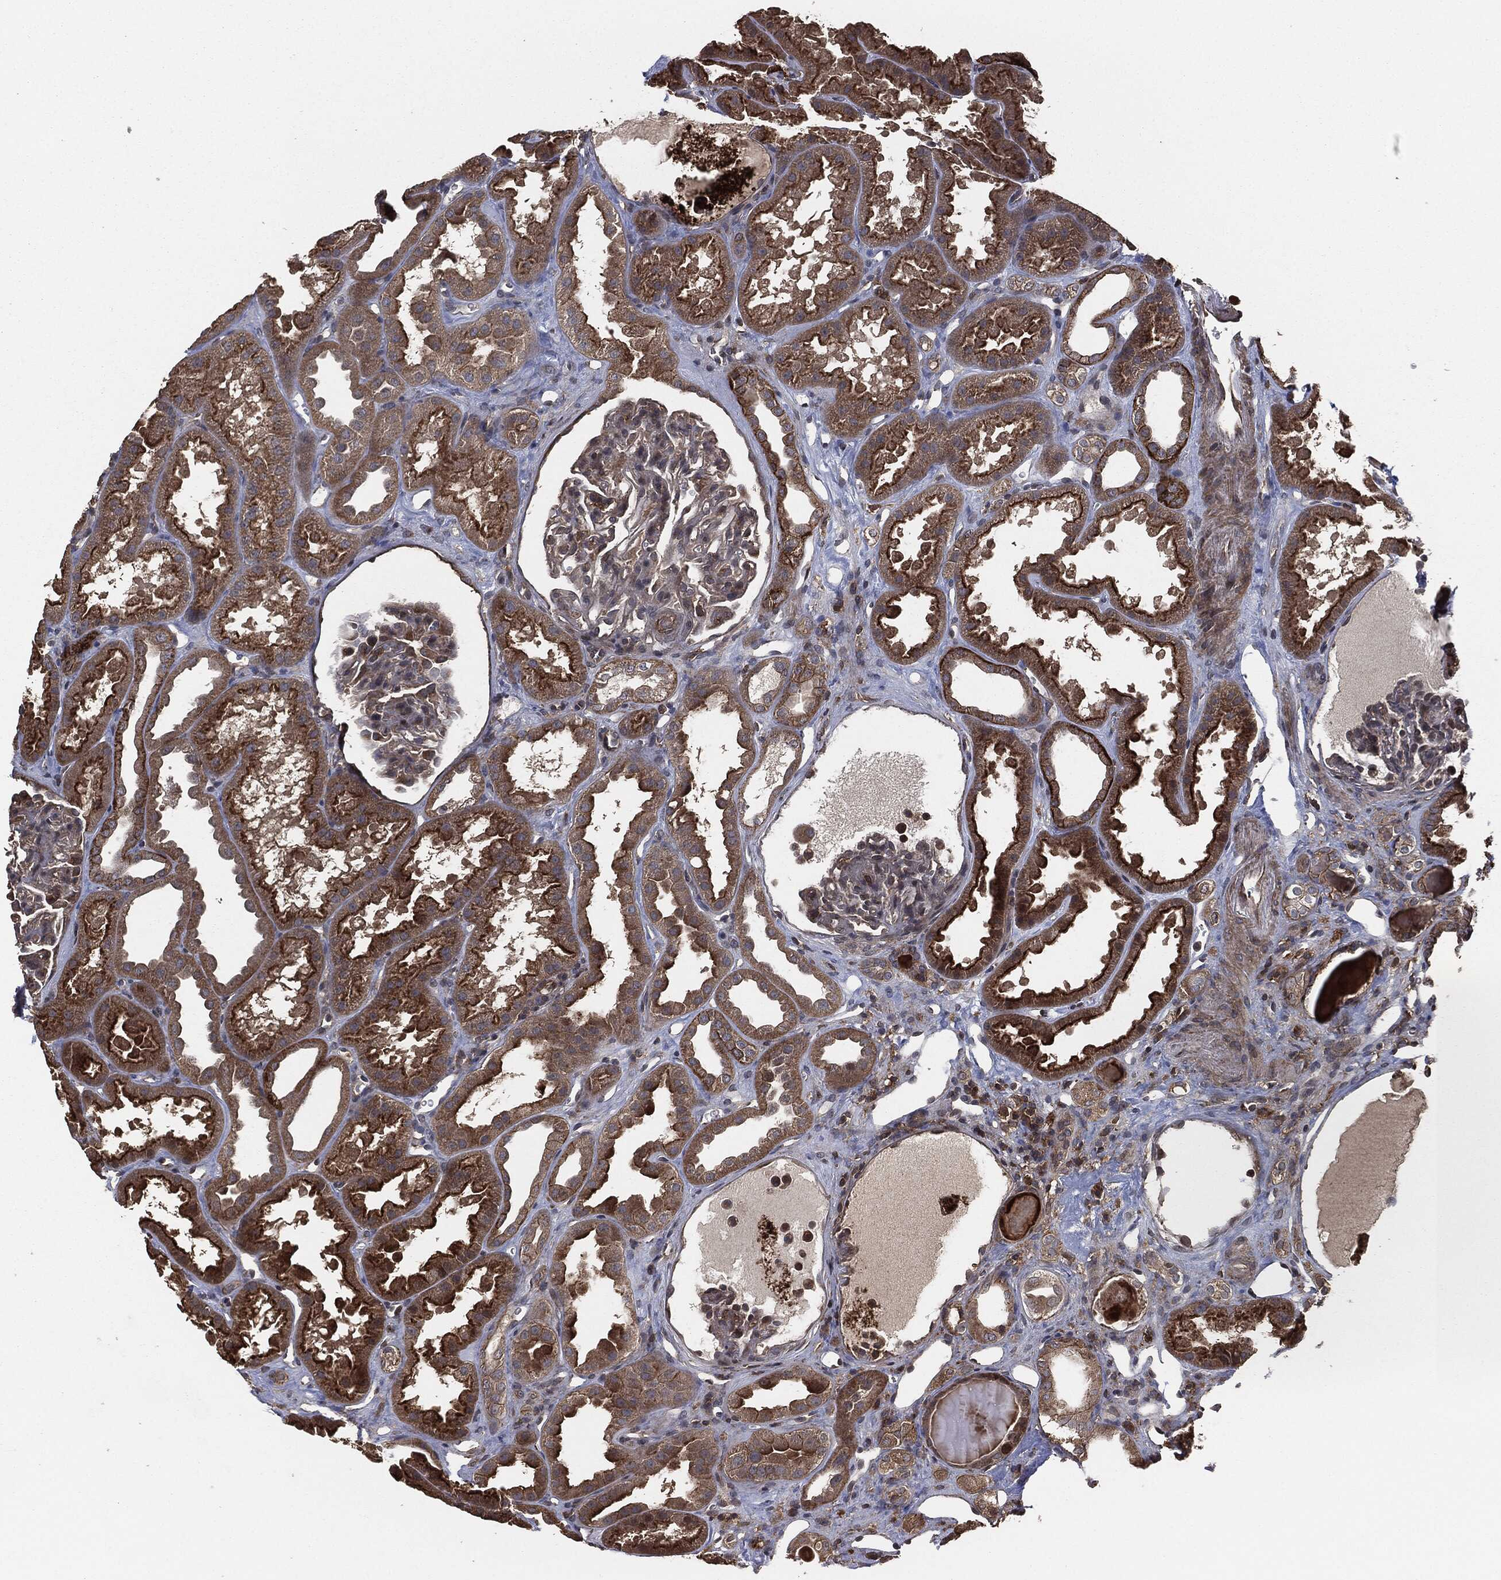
{"staining": {"intensity": "negative", "quantity": "none", "location": "none"}, "tissue": "kidney", "cell_type": "Cells in glomeruli", "image_type": "normal", "snomed": [{"axis": "morphology", "description": "Normal tissue, NOS"}, {"axis": "topography", "description": "Kidney"}], "caption": "IHC of normal kidney shows no positivity in cells in glomeruli.", "gene": "ERBIN", "patient": {"sex": "male", "age": 61}}